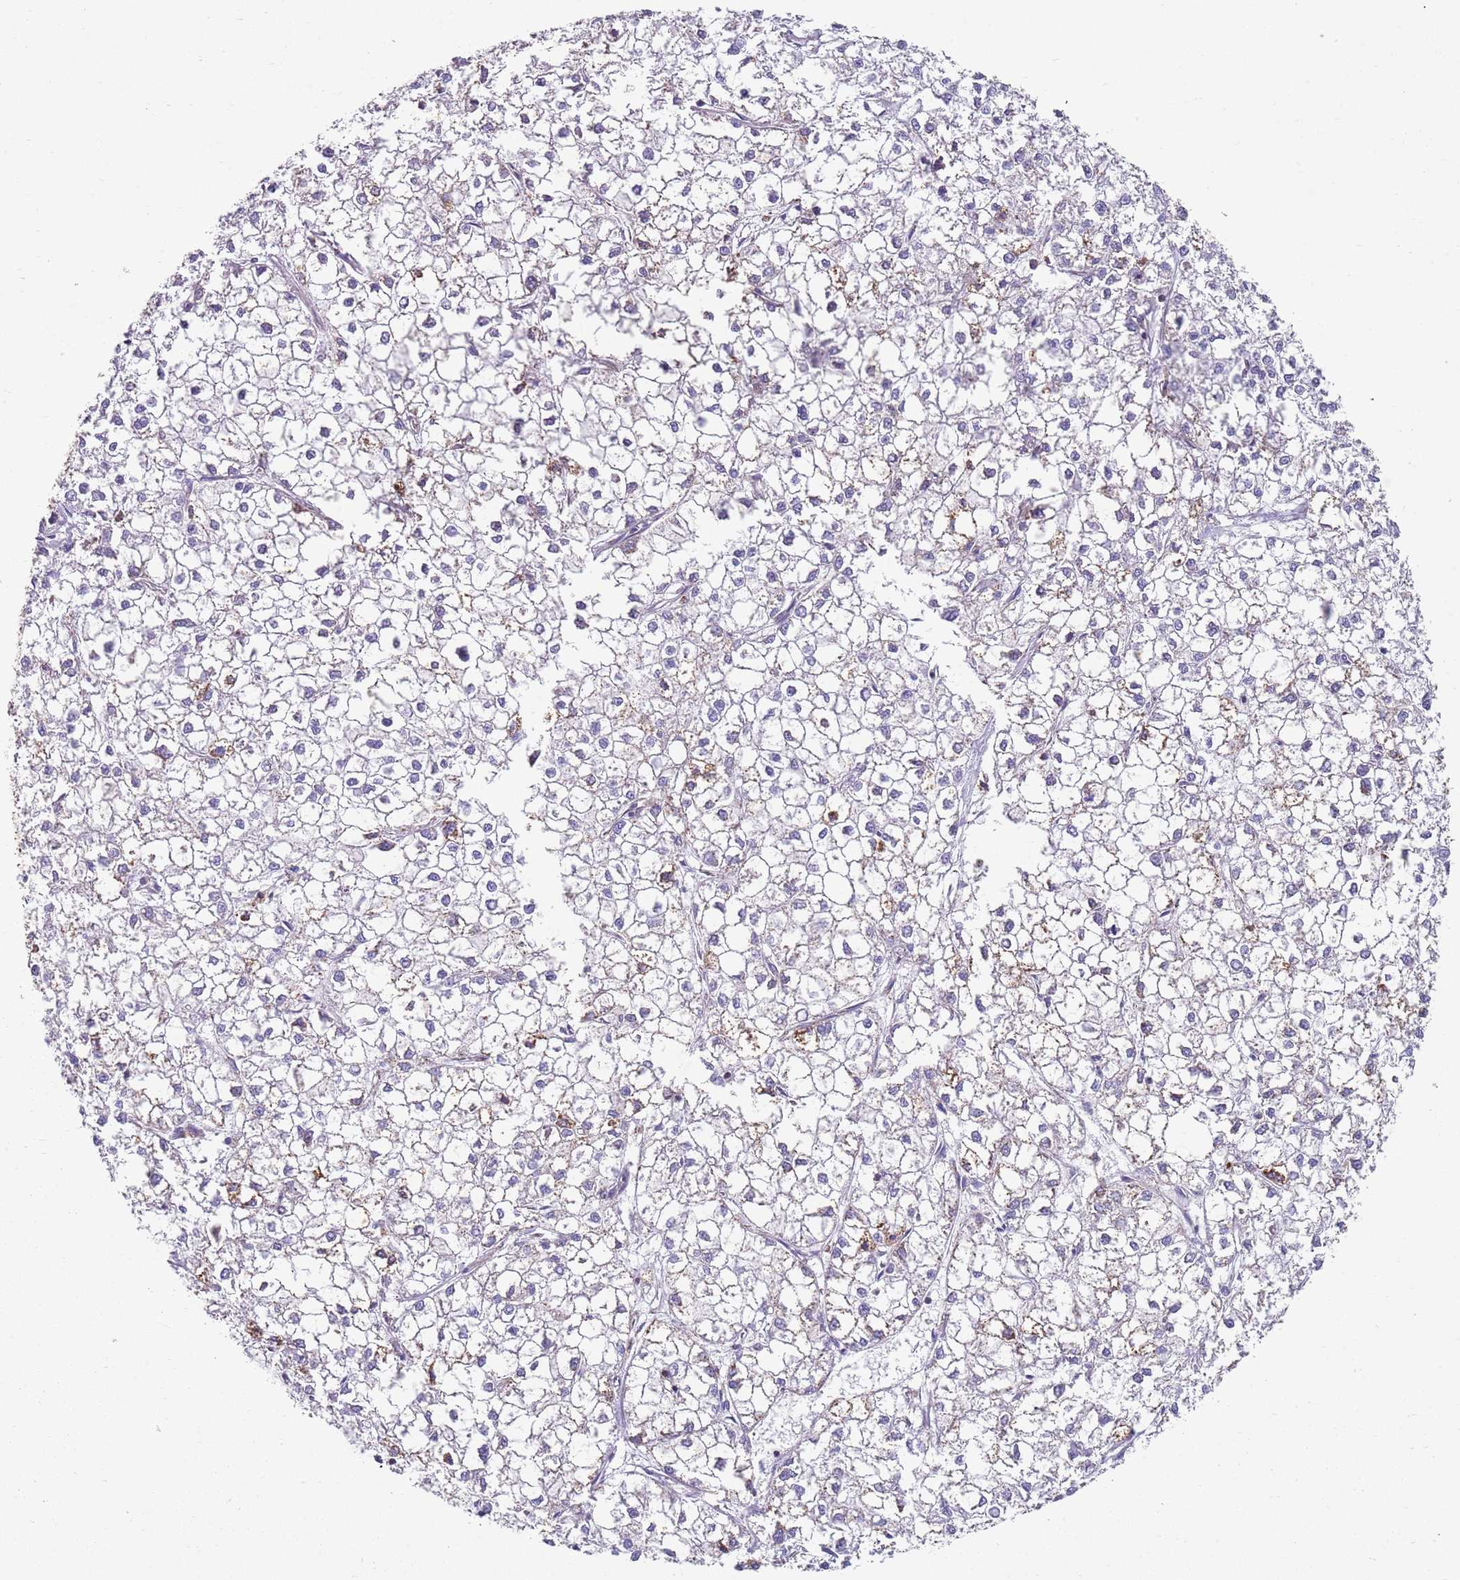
{"staining": {"intensity": "negative", "quantity": "none", "location": "none"}, "tissue": "liver cancer", "cell_type": "Tumor cells", "image_type": "cancer", "snomed": [{"axis": "morphology", "description": "Carcinoma, Hepatocellular, NOS"}, {"axis": "topography", "description": "Liver"}], "caption": "Immunohistochemistry histopathology image of neoplastic tissue: human liver cancer (hepatocellular carcinoma) stained with DAB (3,3'-diaminobenzidine) reveals no significant protein expression in tumor cells.", "gene": "TTLL1", "patient": {"sex": "female", "age": 43}}